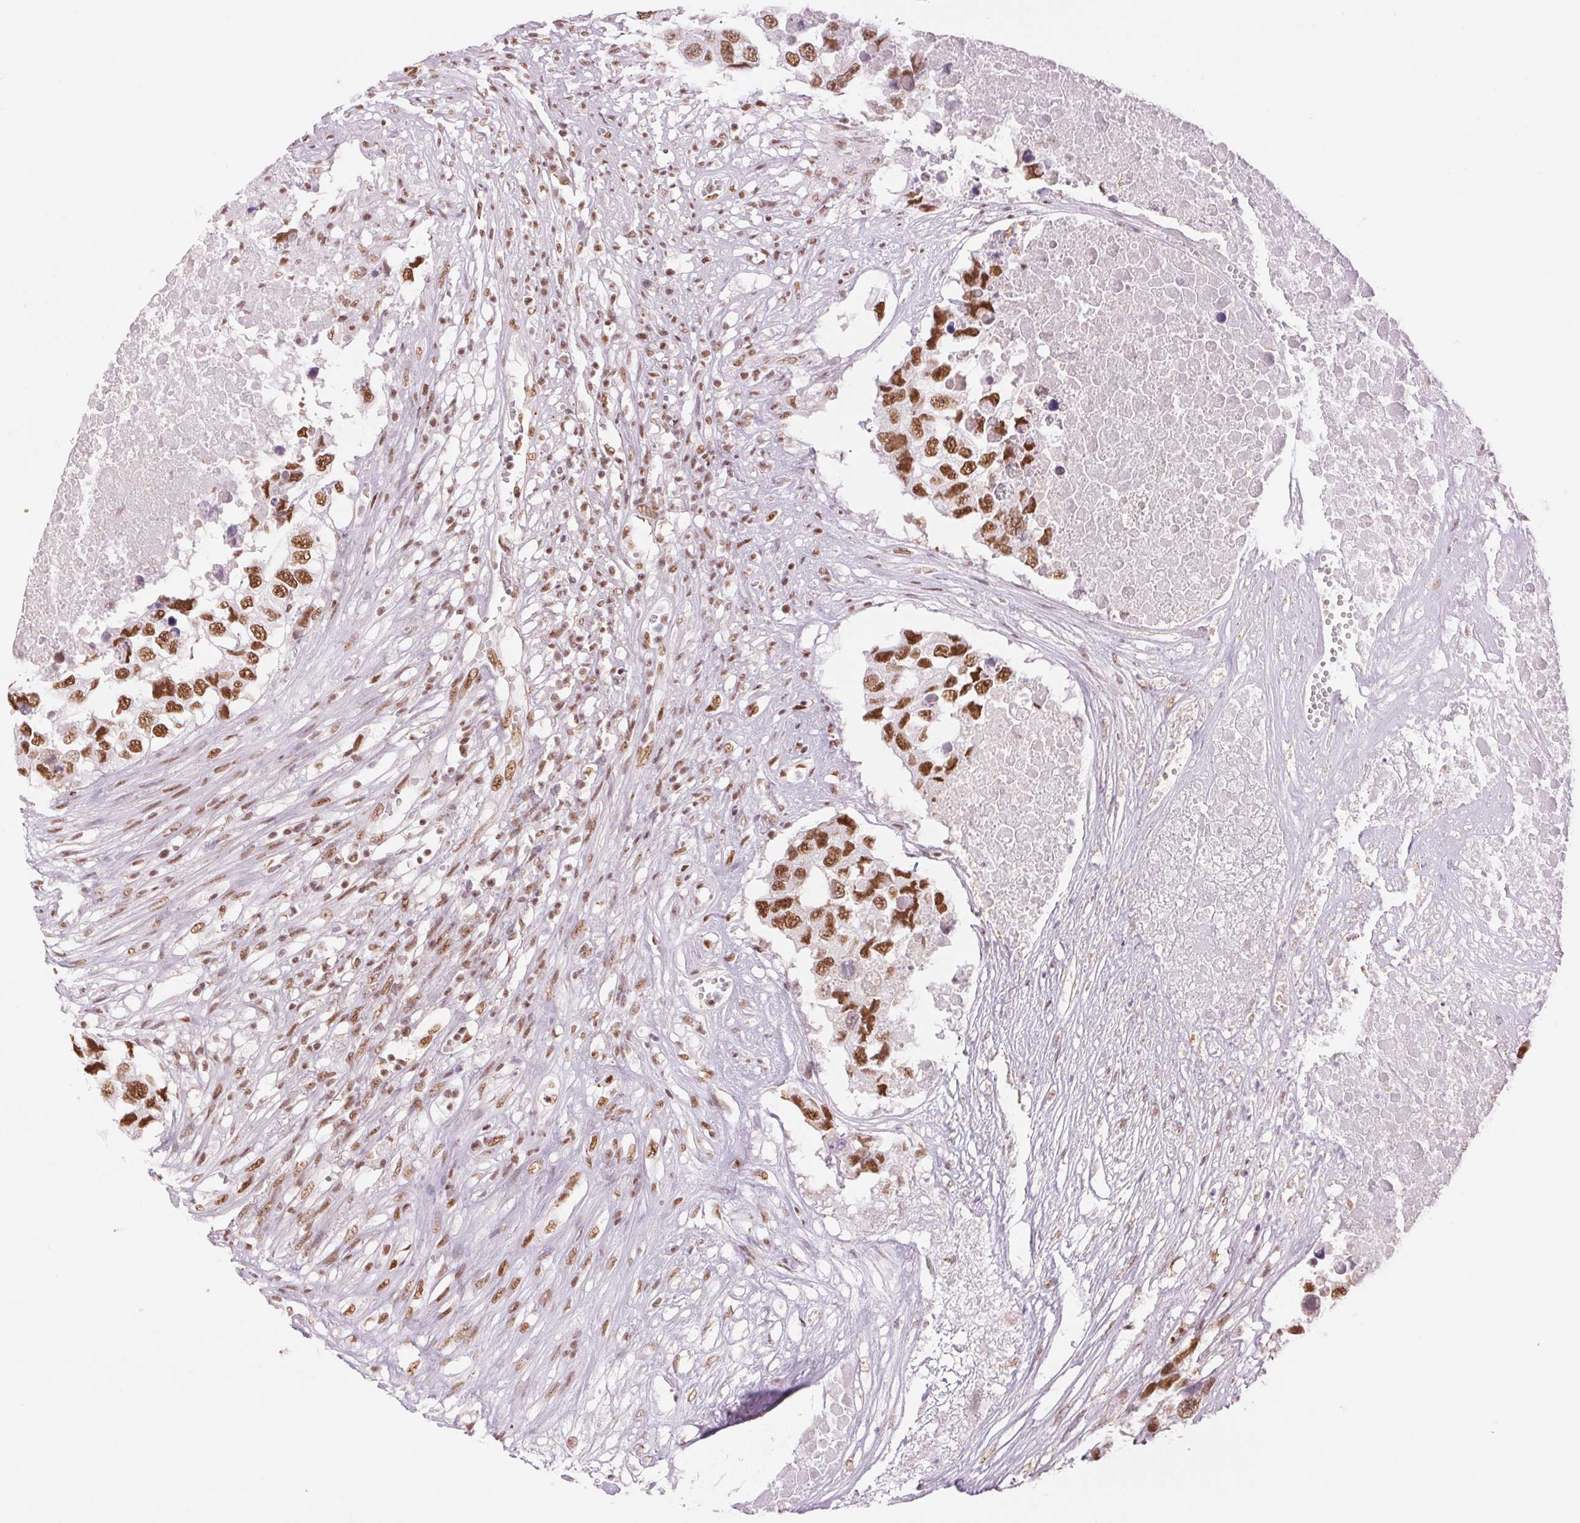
{"staining": {"intensity": "moderate", "quantity": ">75%", "location": "nuclear"}, "tissue": "testis cancer", "cell_type": "Tumor cells", "image_type": "cancer", "snomed": [{"axis": "morphology", "description": "Carcinoma, Embryonal, NOS"}, {"axis": "topography", "description": "Testis"}], "caption": "Human testis embryonal carcinoma stained with a brown dye reveals moderate nuclear positive expression in about >75% of tumor cells.", "gene": "ZFR2", "patient": {"sex": "male", "age": 83}}